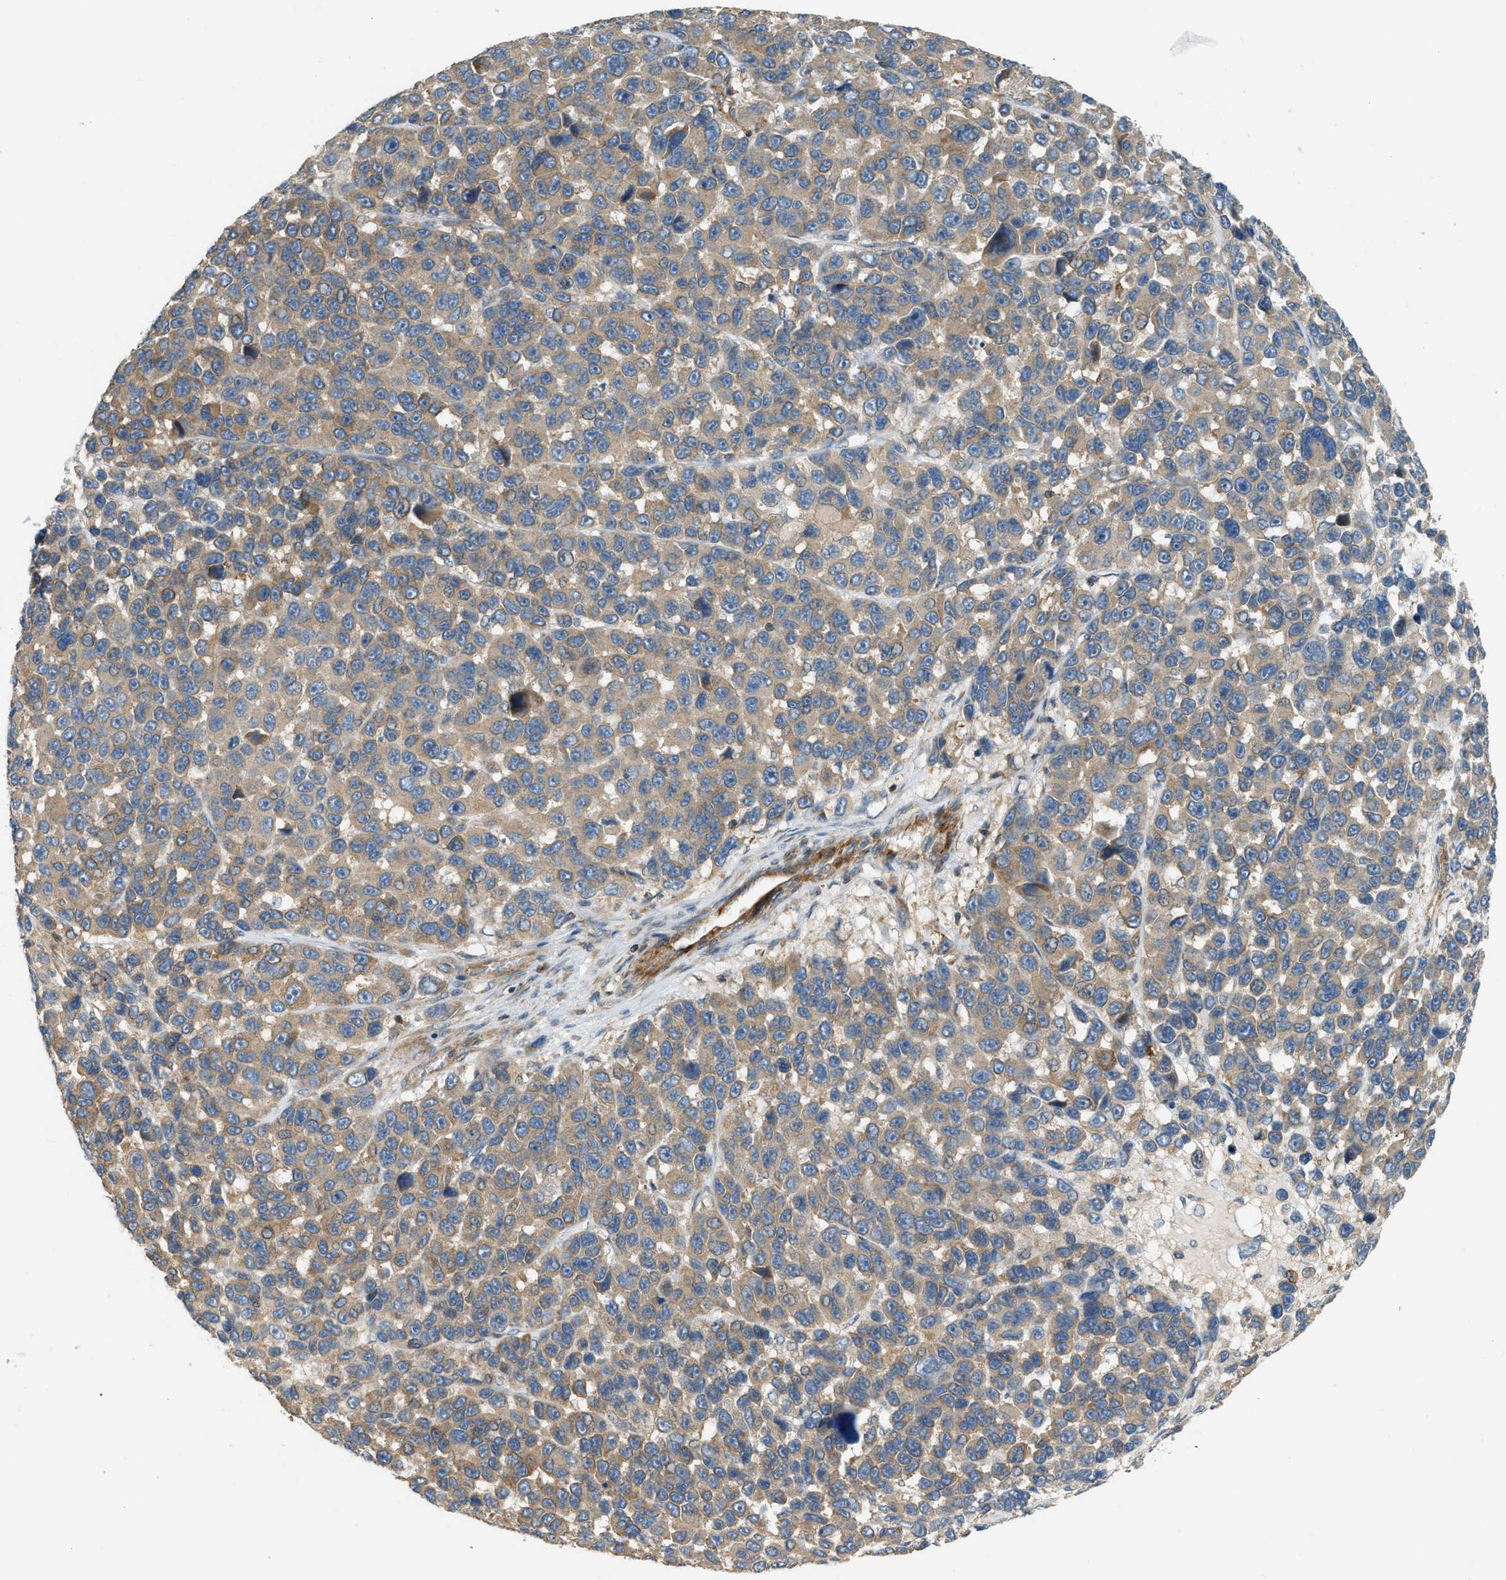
{"staining": {"intensity": "moderate", "quantity": ">75%", "location": "cytoplasmic/membranous"}, "tissue": "melanoma", "cell_type": "Tumor cells", "image_type": "cancer", "snomed": [{"axis": "morphology", "description": "Malignant melanoma, NOS"}, {"axis": "topography", "description": "Skin"}], "caption": "IHC staining of melanoma, which shows medium levels of moderate cytoplasmic/membranous staining in approximately >75% of tumor cells indicating moderate cytoplasmic/membranous protein staining. The staining was performed using DAB (brown) for protein detection and nuclei were counterstained in hematoxylin (blue).", "gene": "BTN3A2", "patient": {"sex": "male", "age": 53}}